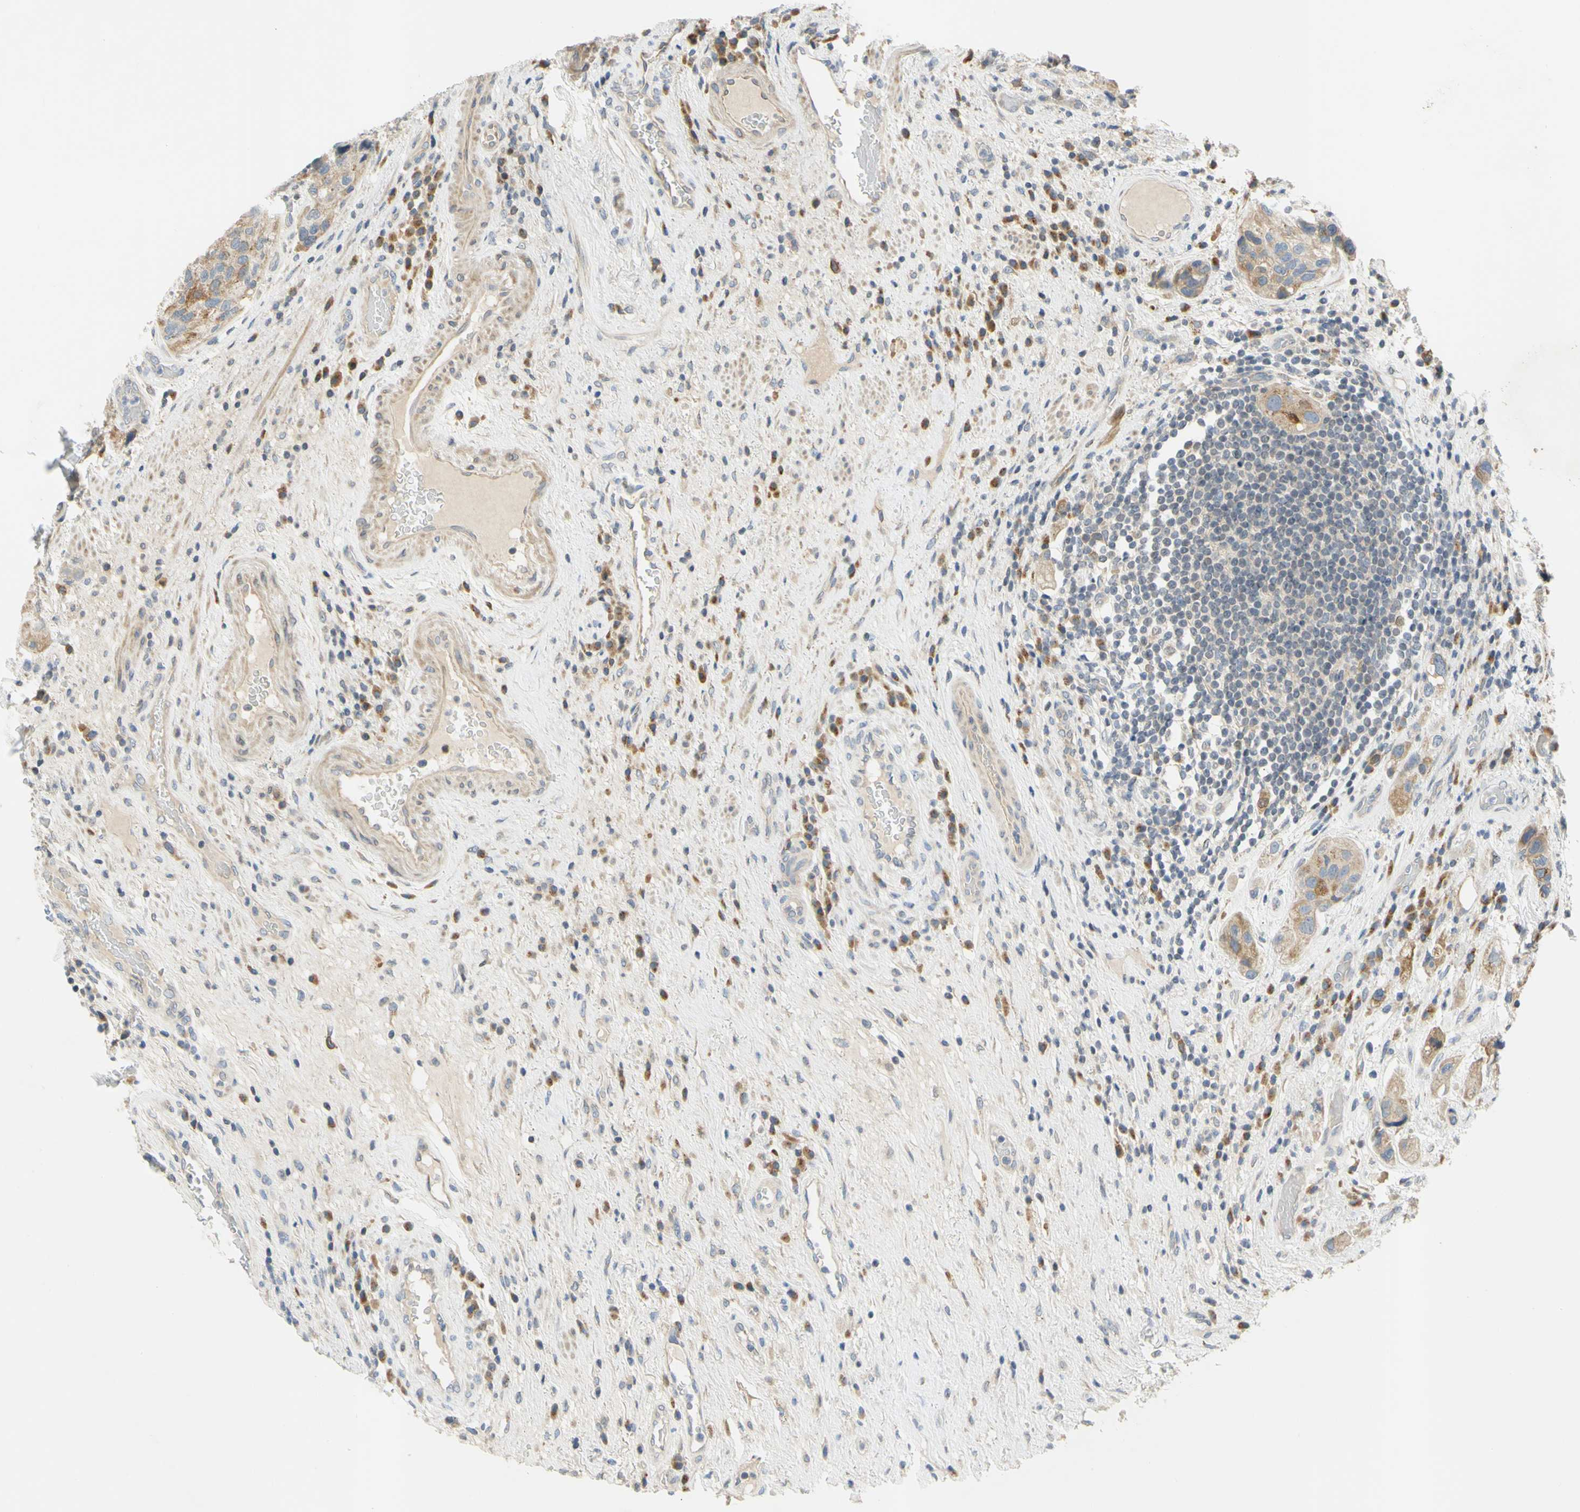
{"staining": {"intensity": "moderate", "quantity": ">75%", "location": "cytoplasmic/membranous"}, "tissue": "urothelial cancer", "cell_type": "Tumor cells", "image_type": "cancer", "snomed": [{"axis": "morphology", "description": "Urothelial carcinoma, High grade"}, {"axis": "topography", "description": "Urinary bladder"}], "caption": "Tumor cells display medium levels of moderate cytoplasmic/membranous expression in approximately >75% of cells in human urothelial carcinoma (high-grade). The staining is performed using DAB brown chromogen to label protein expression. The nuclei are counter-stained blue using hematoxylin.", "gene": "CCNB2", "patient": {"sex": "female", "age": 64}}